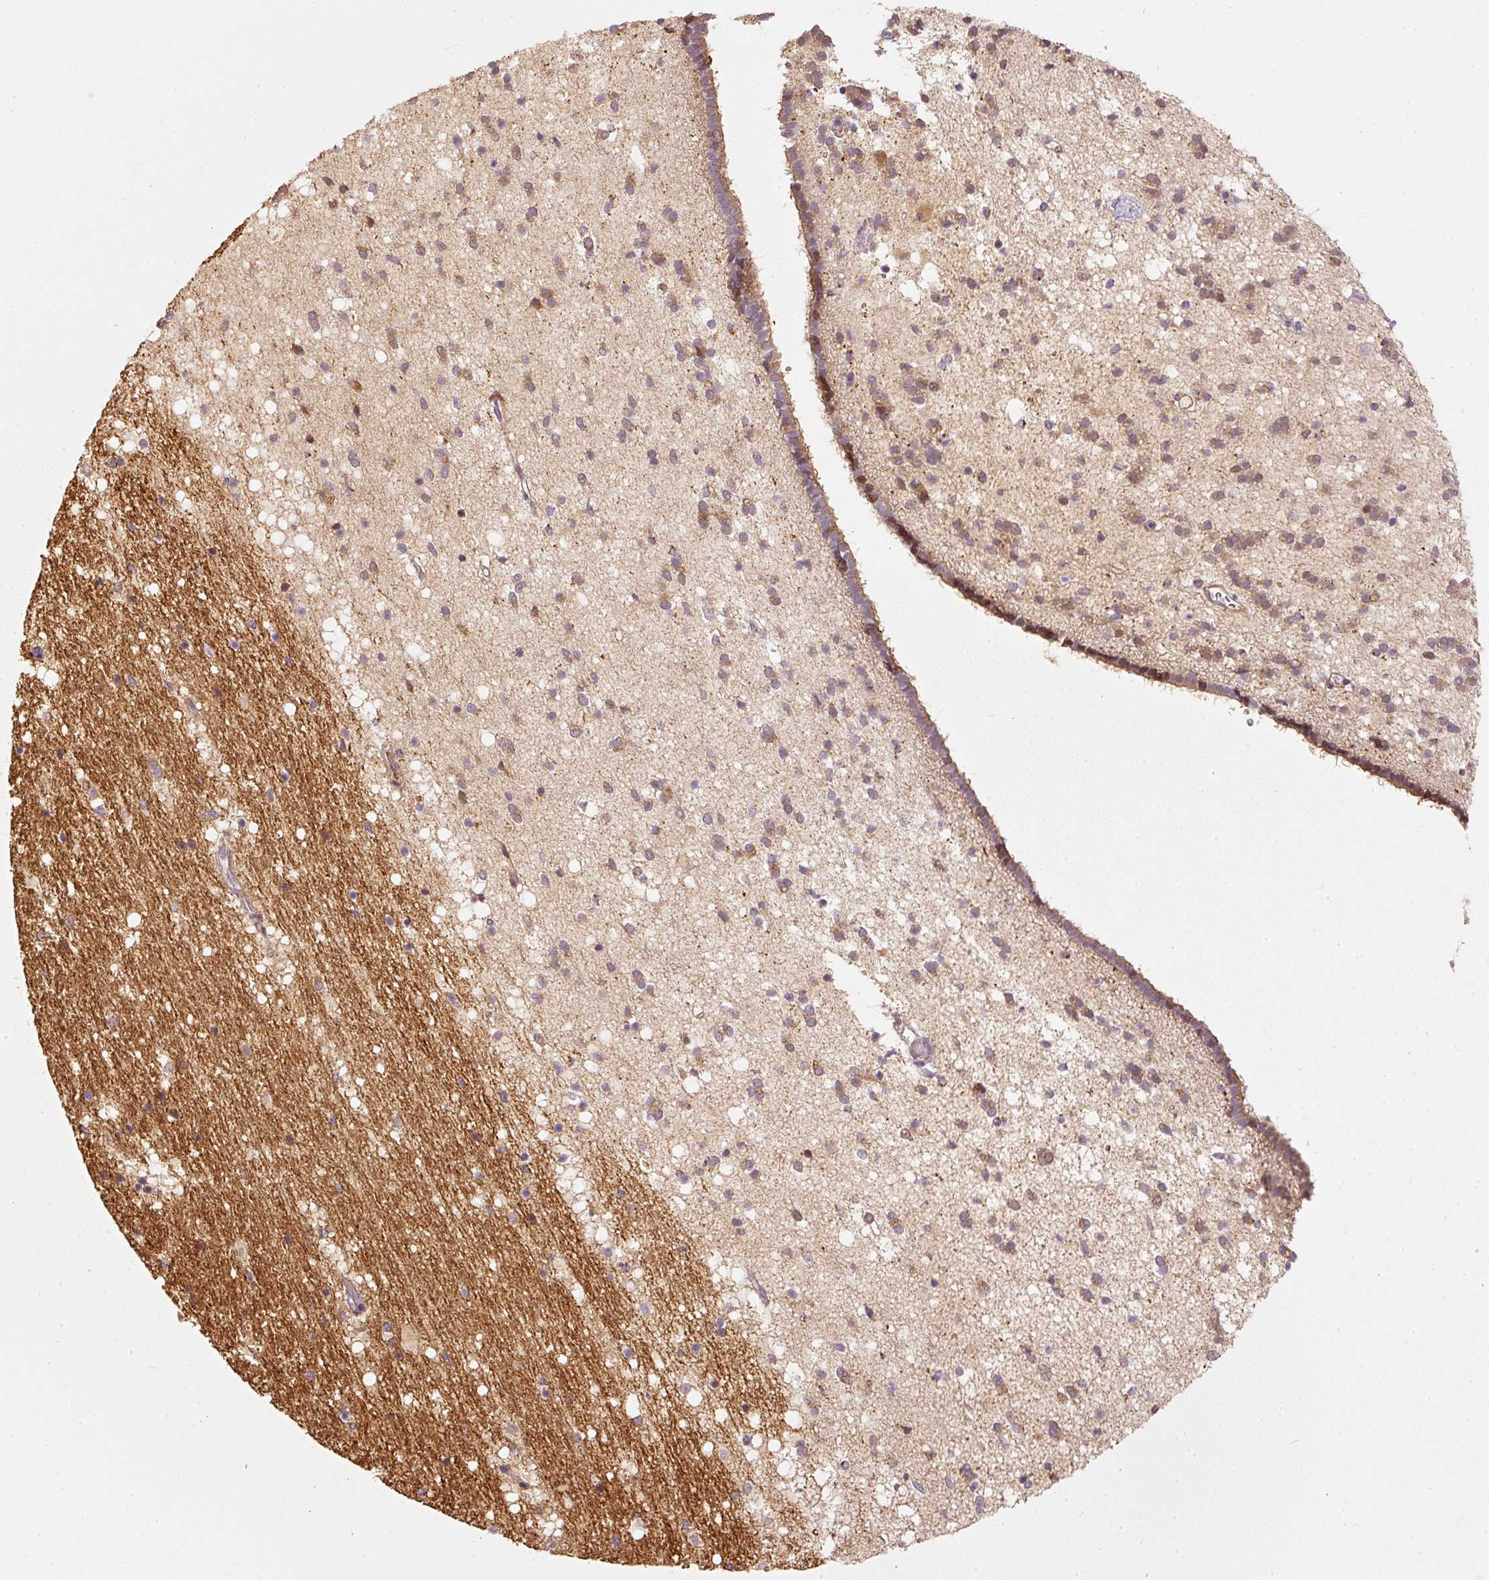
{"staining": {"intensity": "moderate", "quantity": "25%-75%", "location": "cytoplasmic/membranous"}, "tissue": "caudate", "cell_type": "Glial cells", "image_type": "normal", "snomed": [{"axis": "morphology", "description": "Normal tissue, NOS"}, {"axis": "topography", "description": "Lateral ventricle wall"}], "caption": "Immunohistochemical staining of benign caudate demonstrates moderate cytoplasmic/membranous protein expression in about 25%-75% of glial cells.", "gene": "MTHFD1L", "patient": {"sex": "male", "age": 37}}